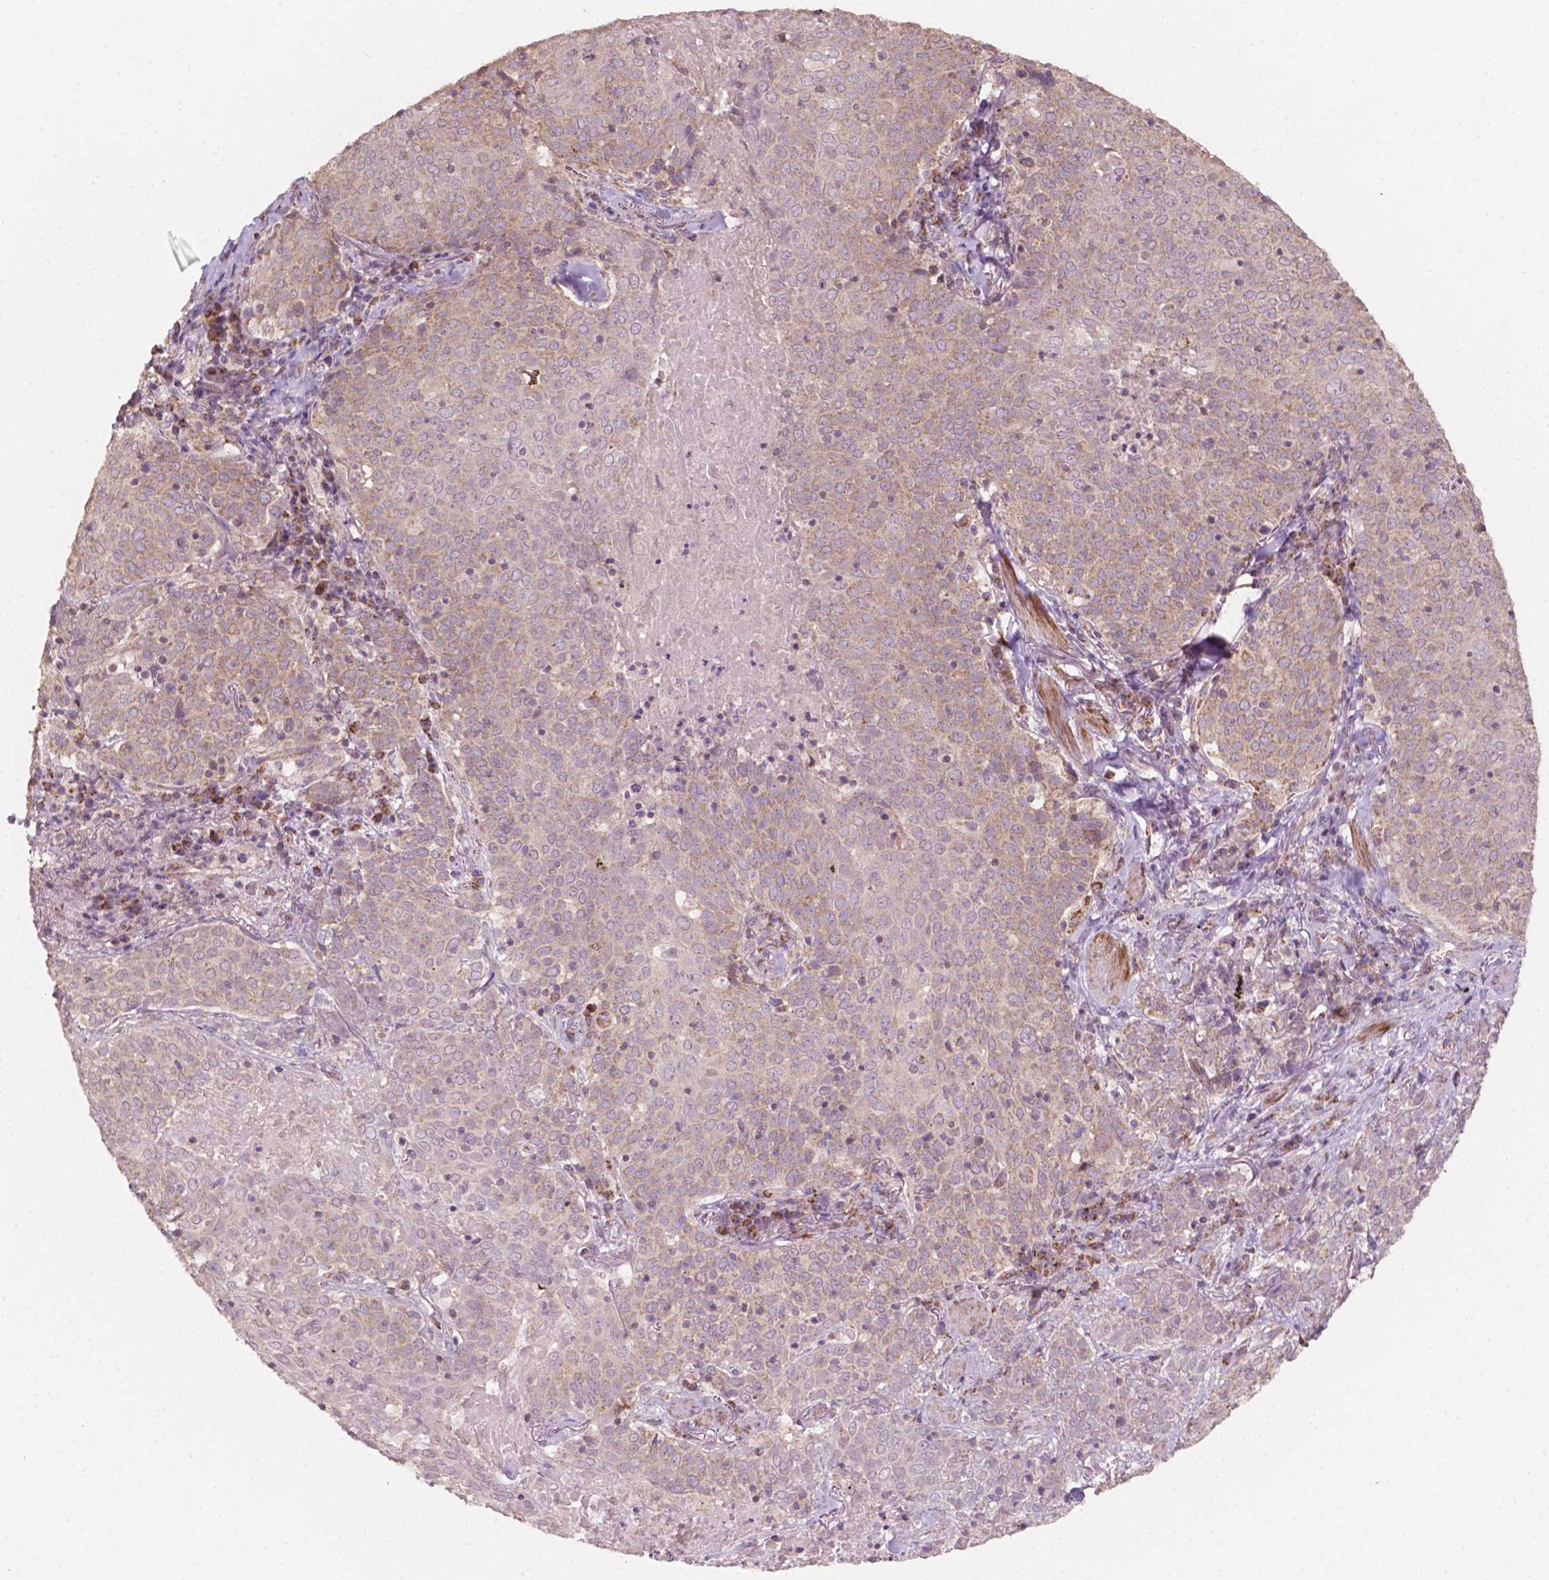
{"staining": {"intensity": "weak", "quantity": ">75%", "location": "cytoplasmic/membranous"}, "tissue": "lung cancer", "cell_type": "Tumor cells", "image_type": "cancer", "snomed": [{"axis": "morphology", "description": "Squamous cell carcinoma, NOS"}, {"axis": "topography", "description": "Lung"}], "caption": "Lung squamous cell carcinoma tissue shows weak cytoplasmic/membranous expression in approximately >75% of tumor cells, visualized by immunohistochemistry.", "gene": "NDUFA10", "patient": {"sex": "male", "age": 82}}